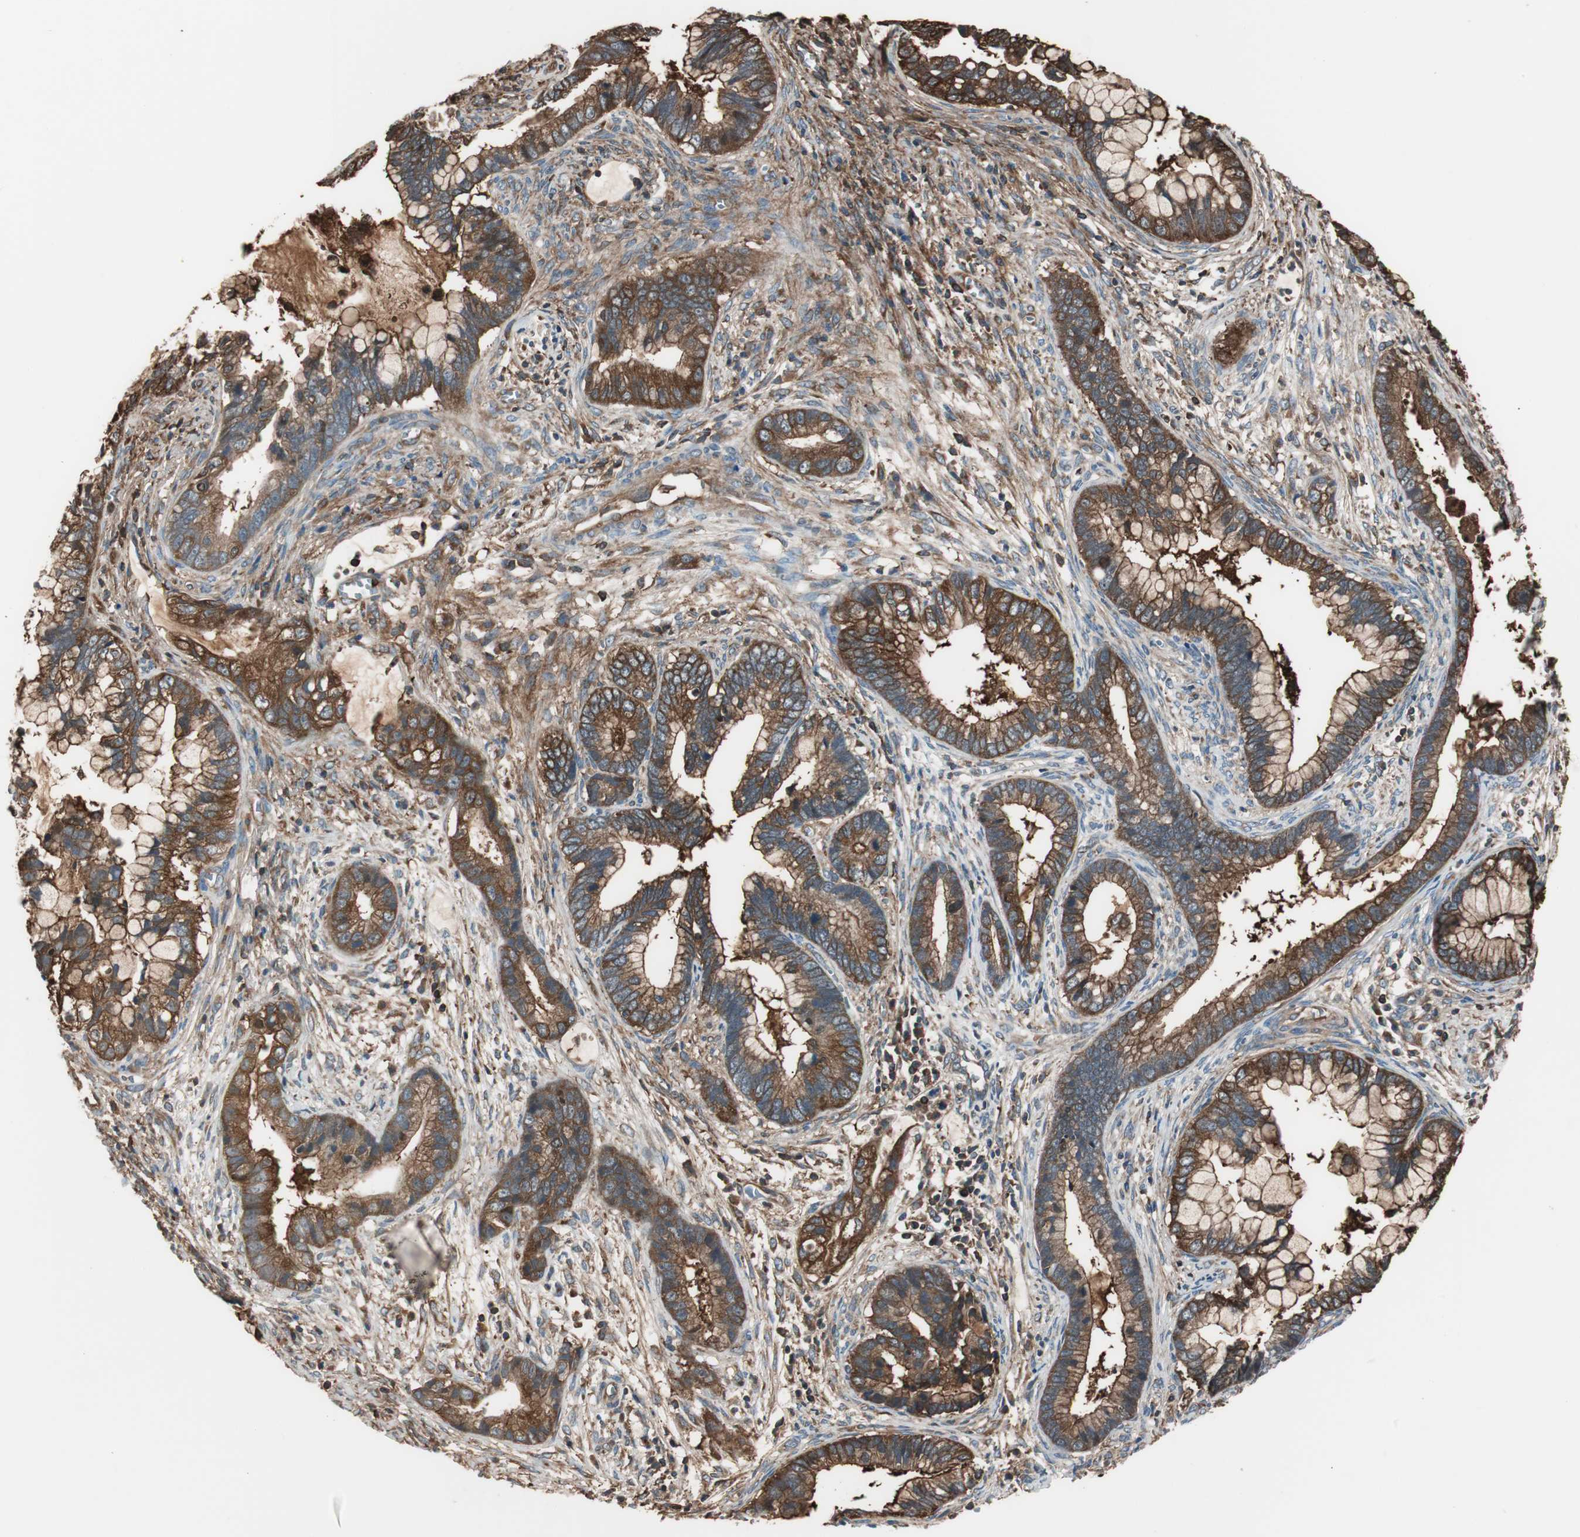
{"staining": {"intensity": "strong", "quantity": ">75%", "location": "cytoplasmic/membranous"}, "tissue": "cervical cancer", "cell_type": "Tumor cells", "image_type": "cancer", "snomed": [{"axis": "morphology", "description": "Adenocarcinoma, NOS"}, {"axis": "topography", "description": "Cervix"}], "caption": "Immunohistochemical staining of cervical adenocarcinoma displays high levels of strong cytoplasmic/membranous protein staining in about >75% of tumor cells. (IHC, brightfield microscopy, high magnification).", "gene": "CAPNS1", "patient": {"sex": "female", "age": 44}}